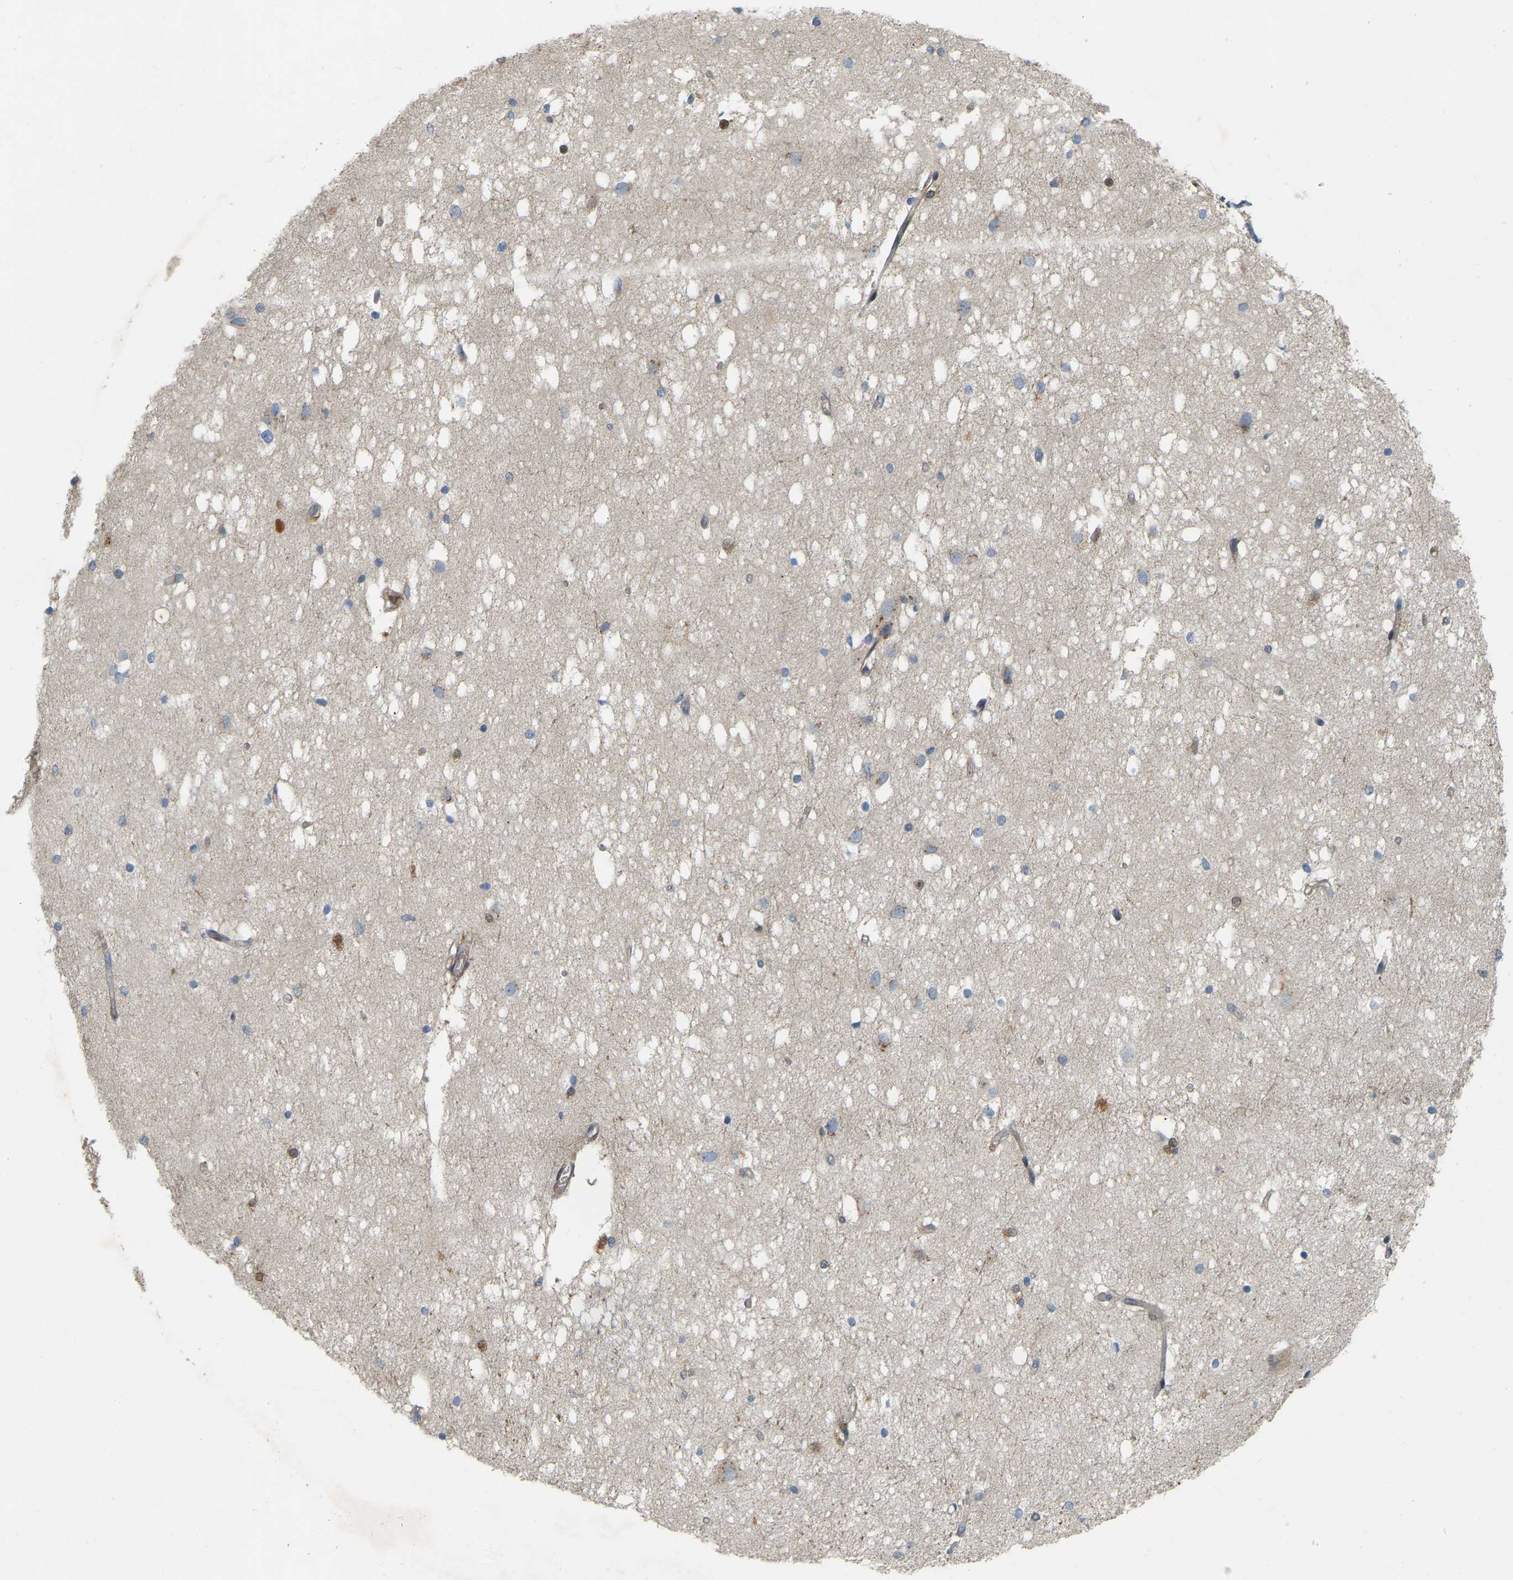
{"staining": {"intensity": "moderate", "quantity": "<25%", "location": "cytoplasmic/membranous,nuclear"}, "tissue": "hippocampus", "cell_type": "Glial cells", "image_type": "normal", "snomed": [{"axis": "morphology", "description": "Normal tissue, NOS"}, {"axis": "topography", "description": "Hippocampus"}], "caption": "Brown immunohistochemical staining in normal hippocampus exhibits moderate cytoplasmic/membranous,nuclear positivity in about <25% of glial cells.", "gene": "AKAP13", "patient": {"sex": "female", "age": 19}}